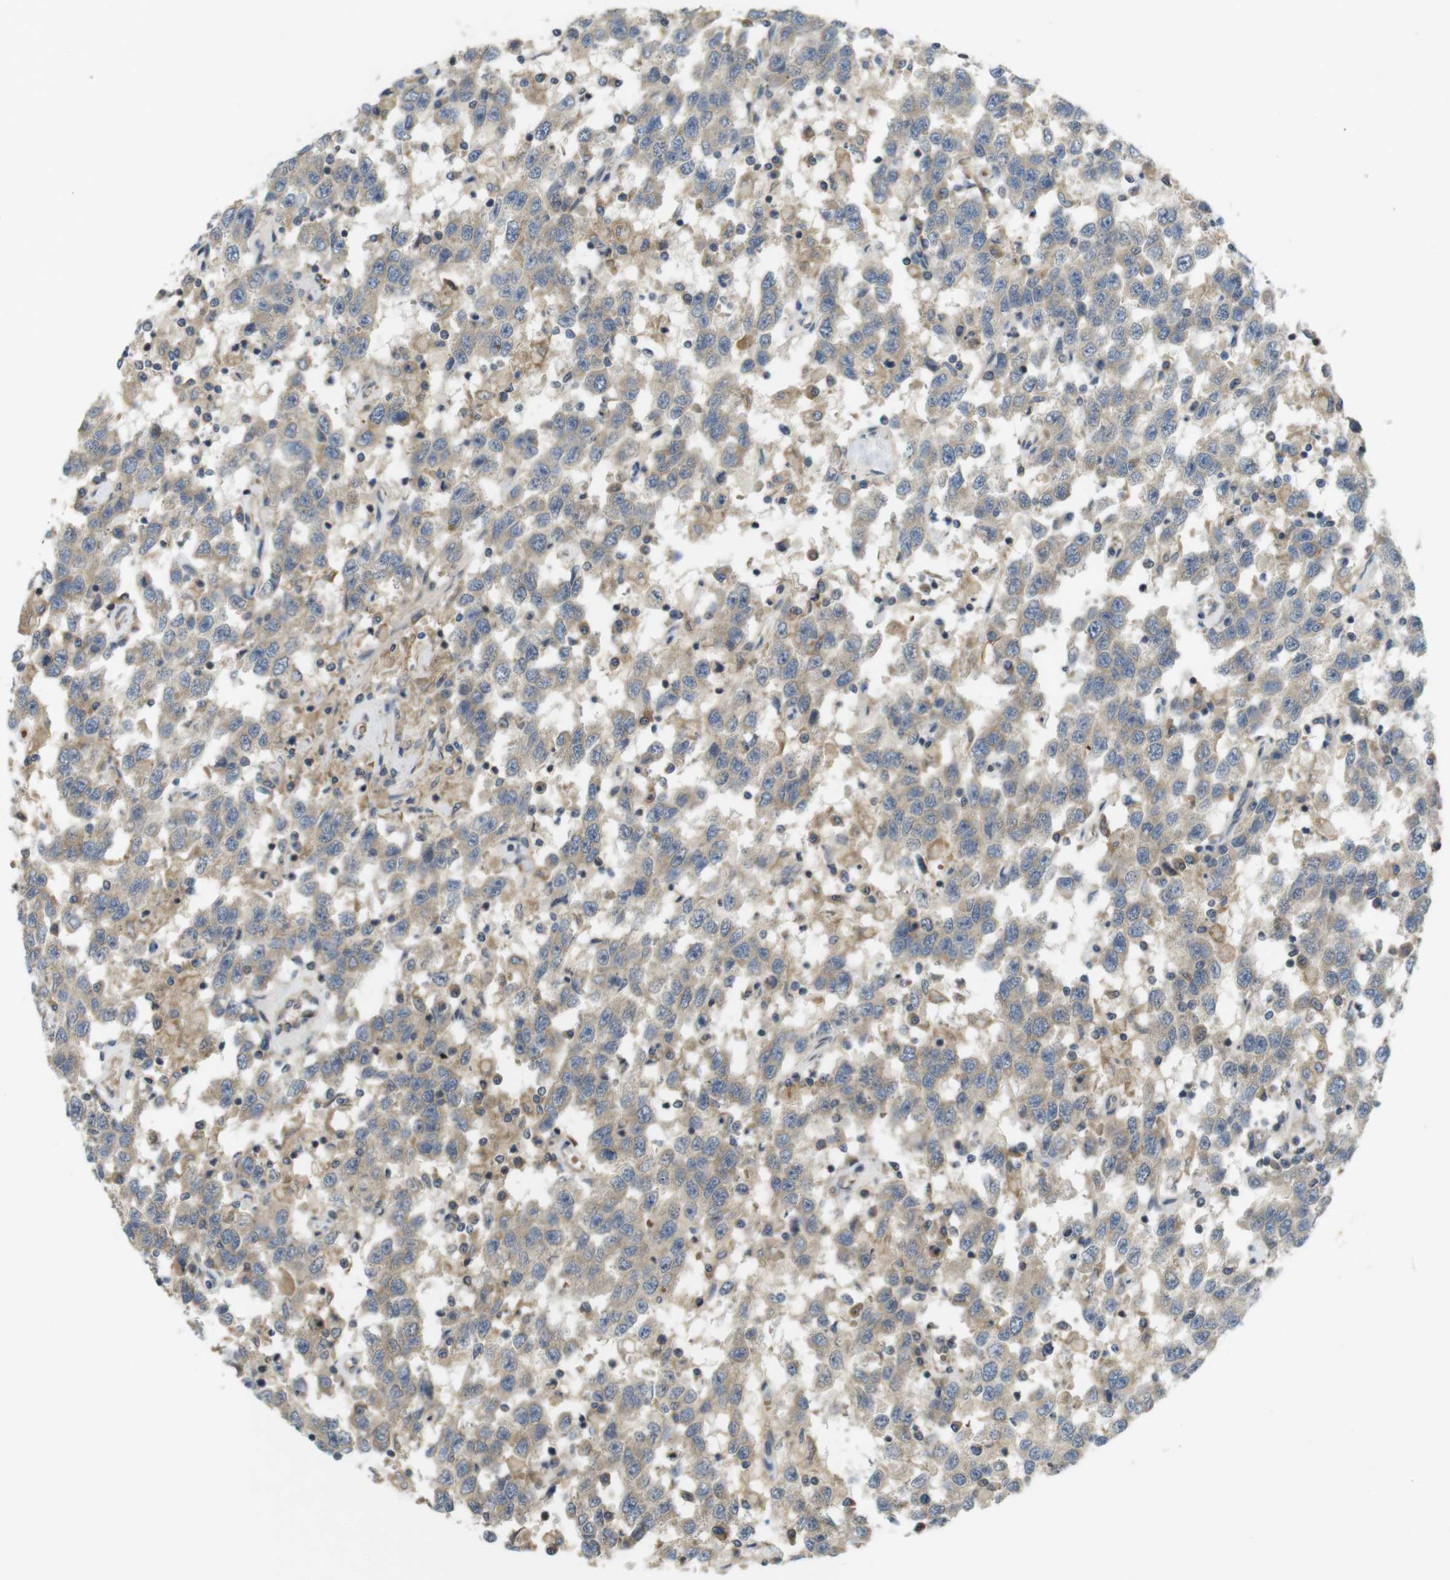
{"staining": {"intensity": "weak", "quantity": ">75%", "location": "cytoplasmic/membranous"}, "tissue": "testis cancer", "cell_type": "Tumor cells", "image_type": "cancer", "snomed": [{"axis": "morphology", "description": "Seminoma, NOS"}, {"axis": "topography", "description": "Testis"}], "caption": "High-magnification brightfield microscopy of testis cancer stained with DAB (brown) and counterstained with hematoxylin (blue). tumor cells exhibit weak cytoplasmic/membranous positivity is present in about>75% of cells. Immunohistochemistry stains the protein of interest in brown and the nuclei are stained blue.", "gene": "CLTC", "patient": {"sex": "male", "age": 41}}